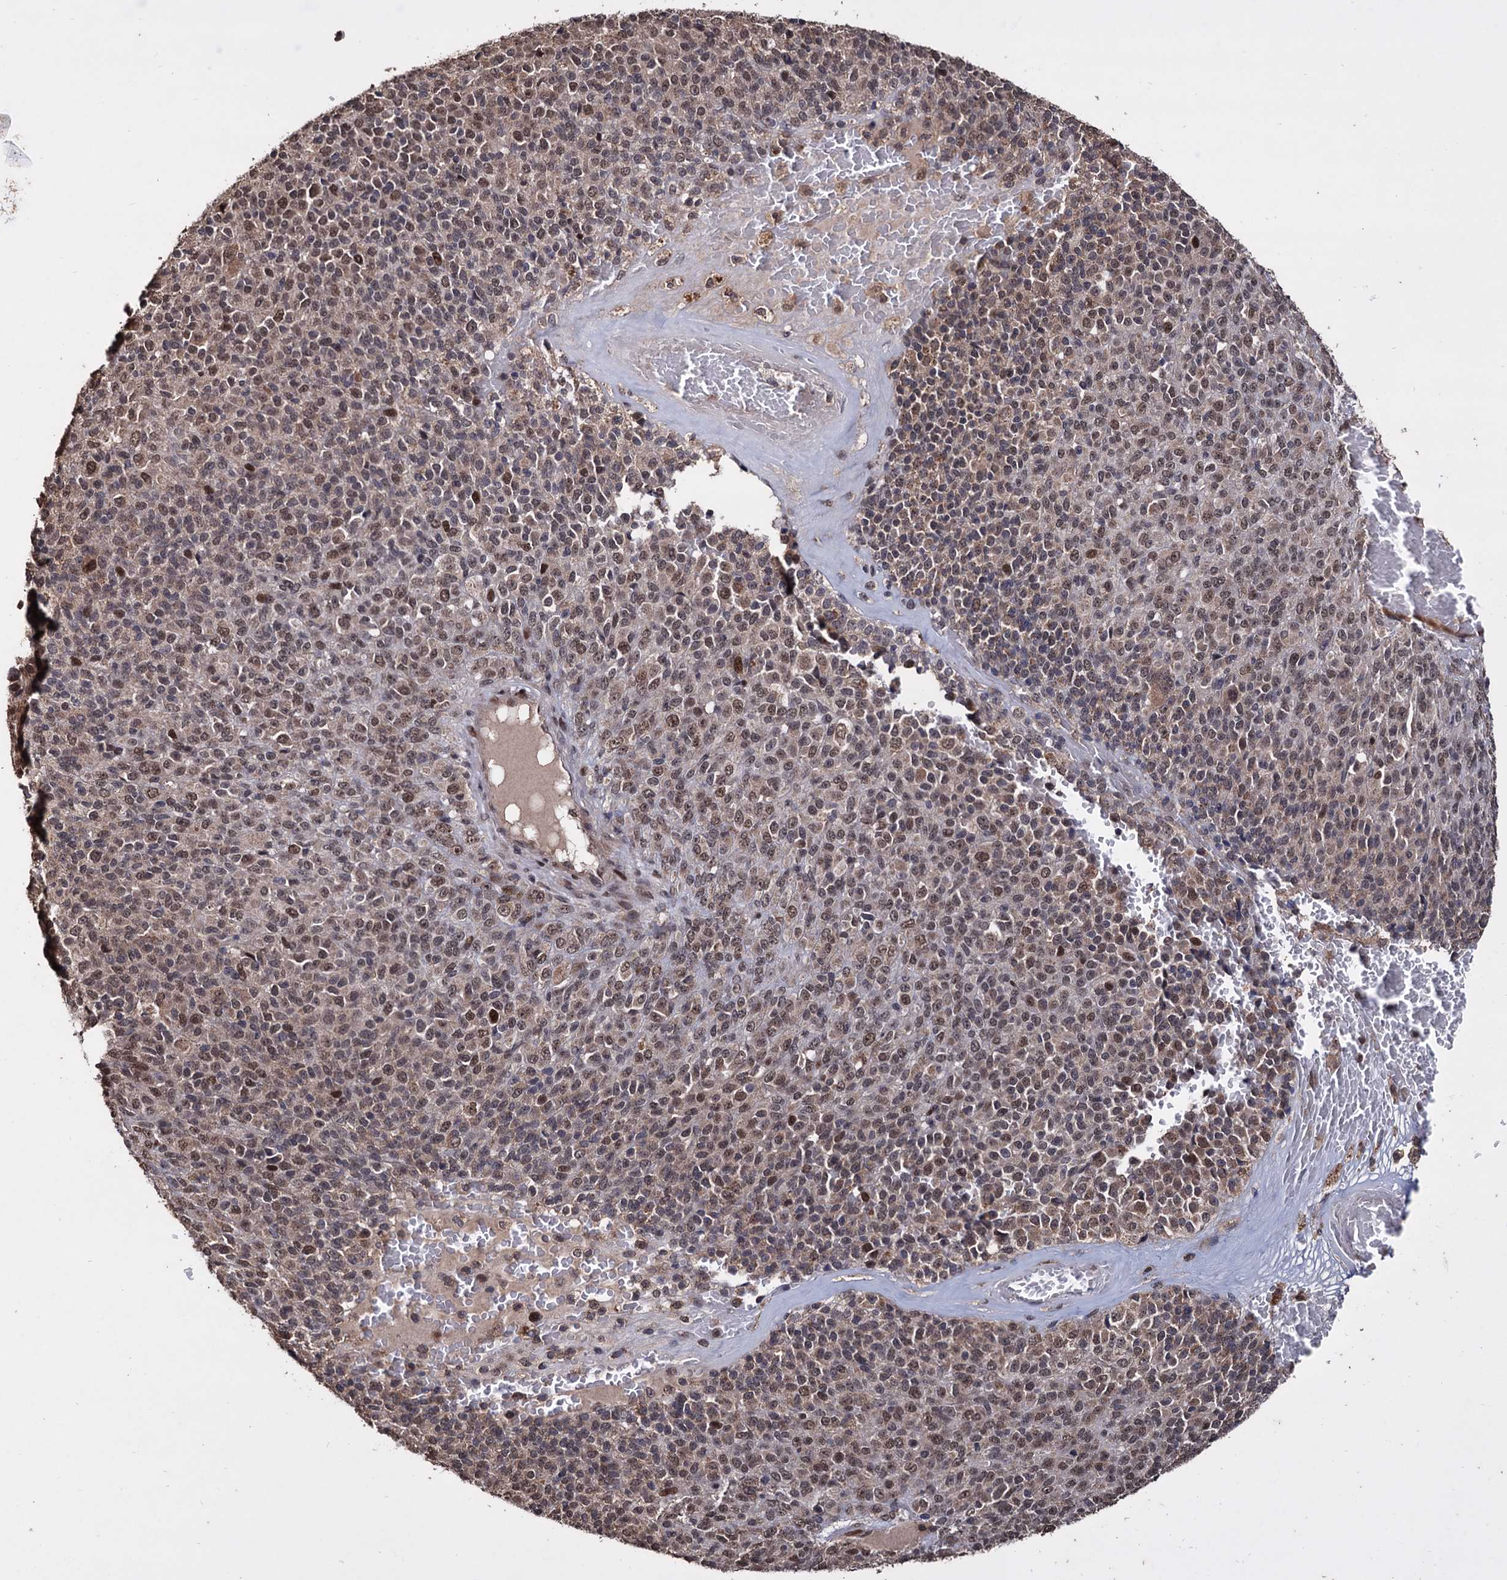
{"staining": {"intensity": "moderate", "quantity": "25%-75%", "location": "cytoplasmic/membranous,nuclear"}, "tissue": "melanoma", "cell_type": "Tumor cells", "image_type": "cancer", "snomed": [{"axis": "morphology", "description": "Malignant melanoma, Metastatic site"}, {"axis": "topography", "description": "Brain"}], "caption": "Melanoma stained with a brown dye reveals moderate cytoplasmic/membranous and nuclear positive staining in about 25%-75% of tumor cells.", "gene": "KLF5", "patient": {"sex": "female", "age": 56}}